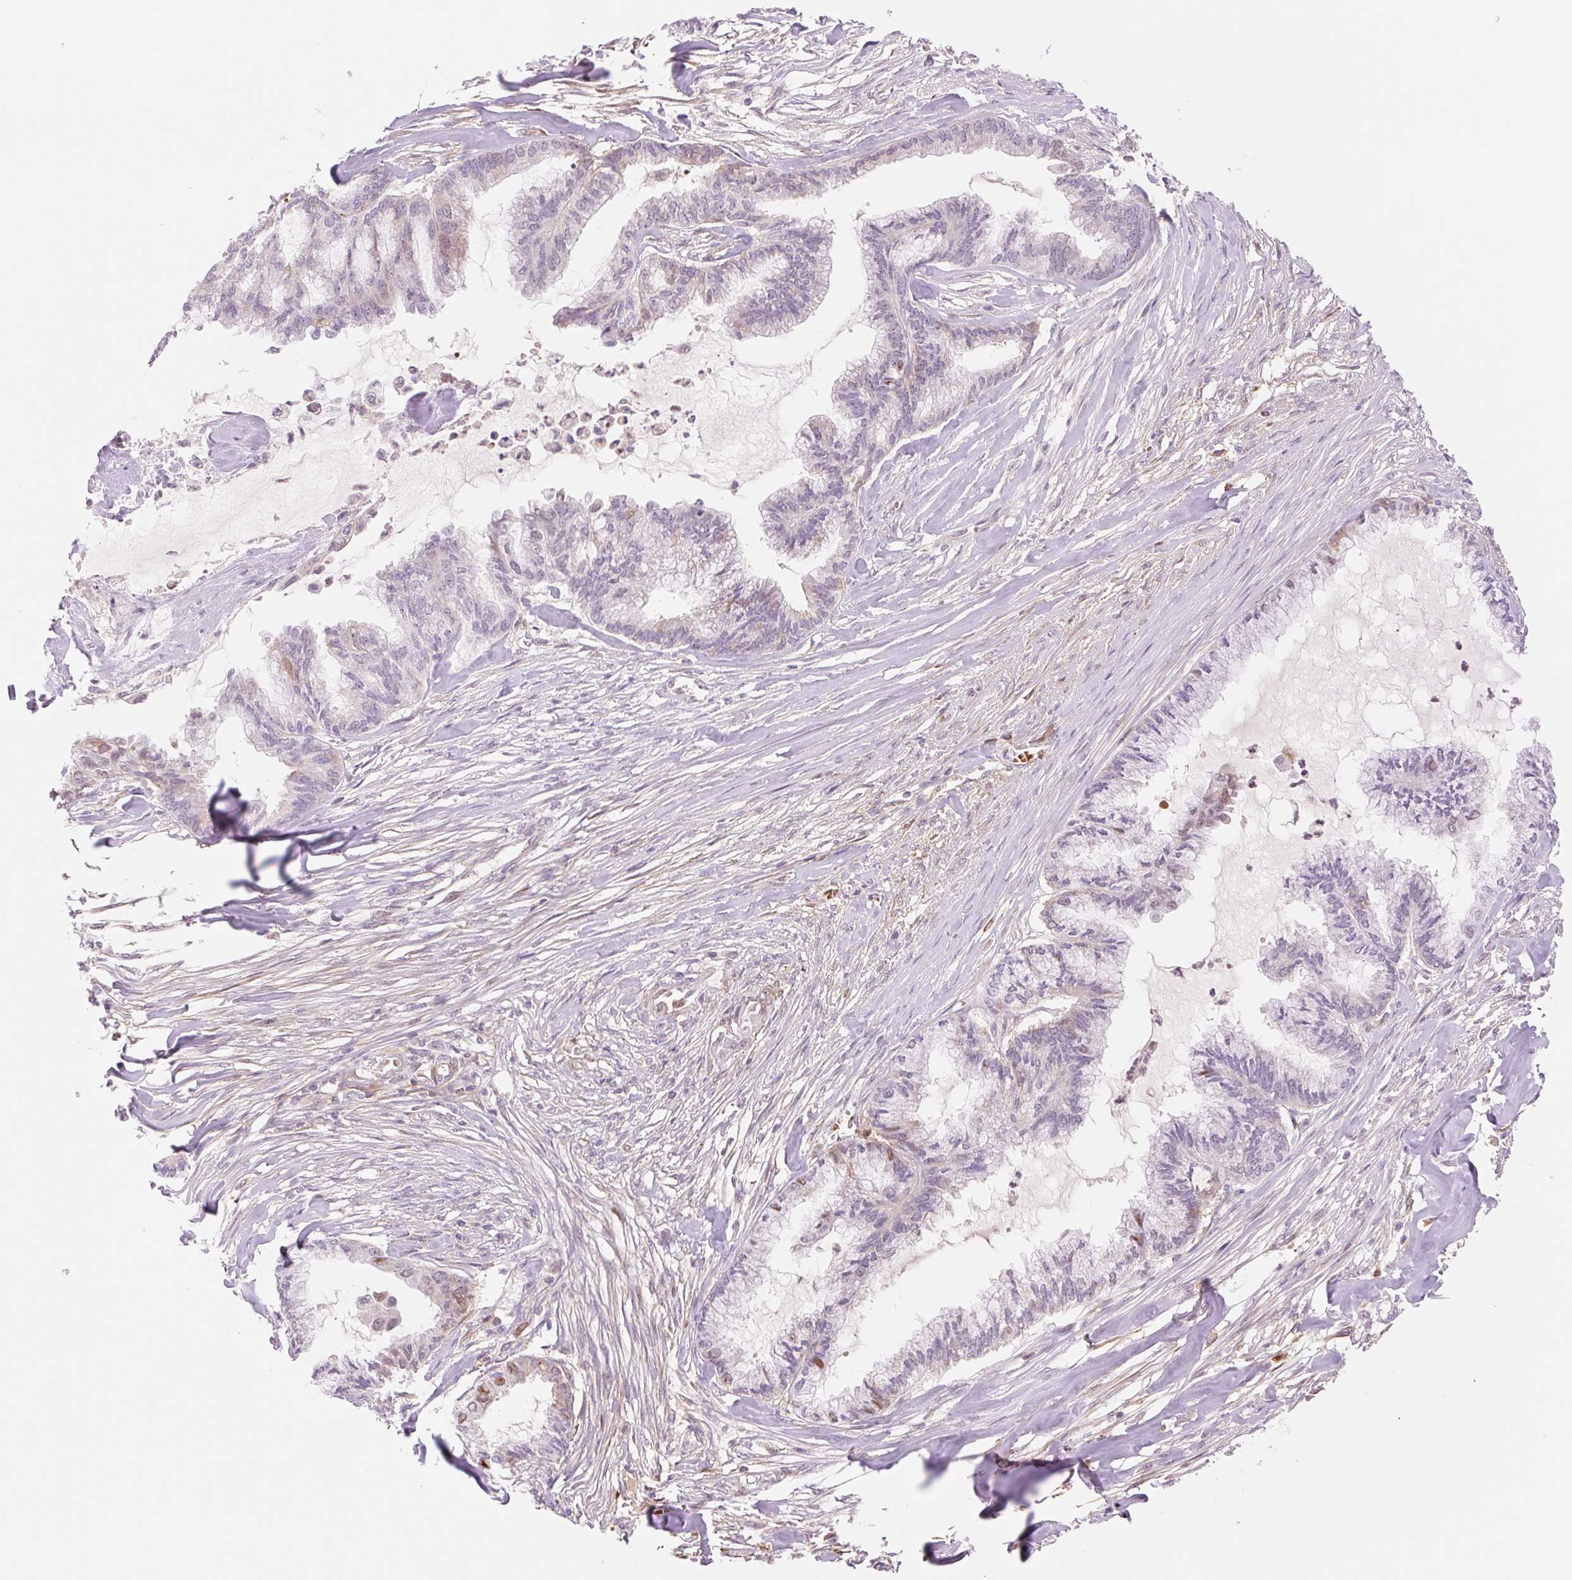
{"staining": {"intensity": "moderate", "quantity": "<25%", "location": "nuclear"}, "tissue": "endometrial cancer", "cell_type": "Tumor cells", "image_type": "cancer", "snomed": [{"axis": "morphology", "description": "Adenocarcinoma, NOS"}, {"axis": "topography", "description": "Endometrium"}], "caption": "A brown stain labels moderate nuclear expression of a protein in human endometrial cancer tumor cells. The protein is stained brown, and the nuclei are stained in blue (DAB IHC with brightfield microscopy, high magnification).", "gene": "HEBP1", "patient": {"sex": "female", "age": 86}}